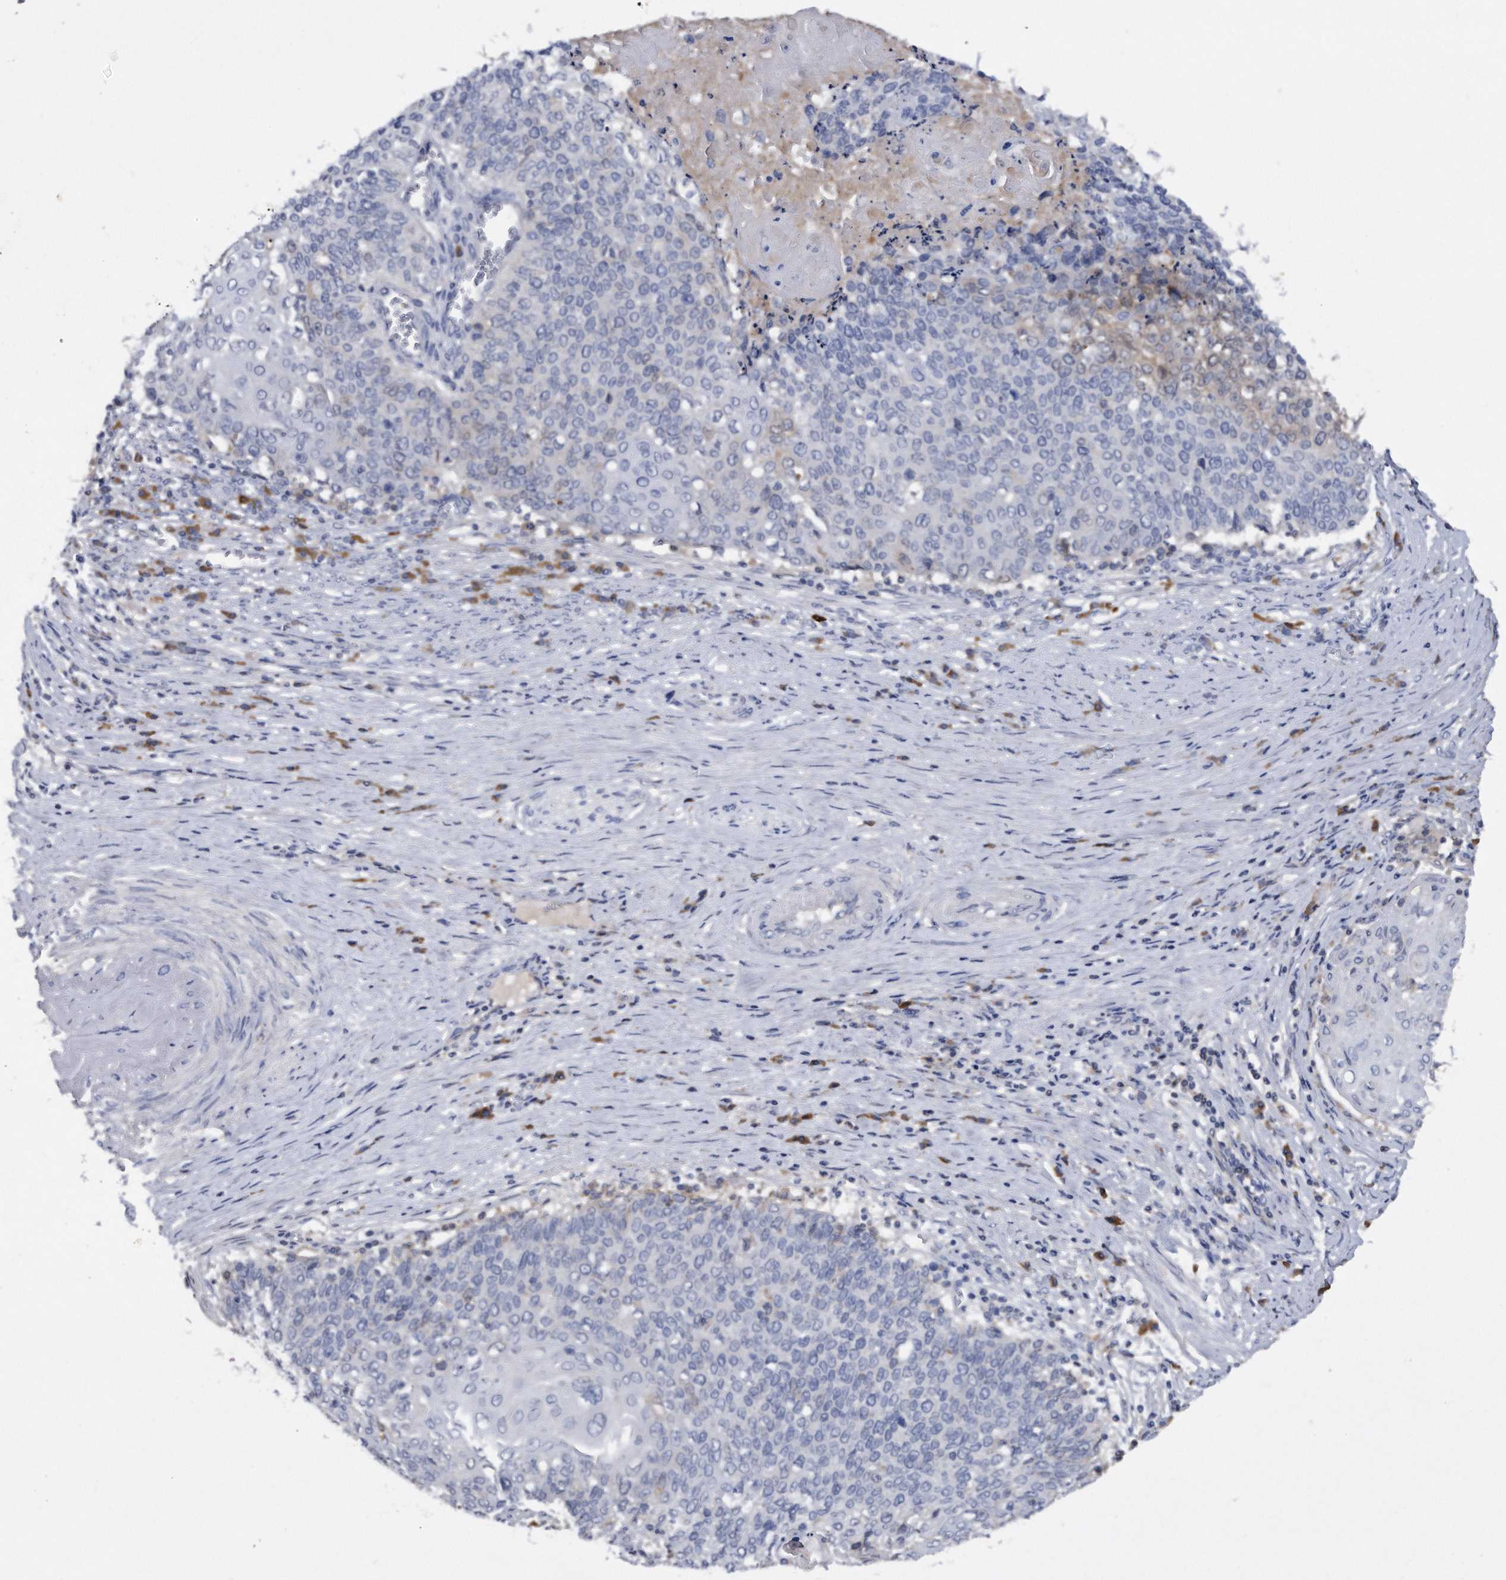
{"staining": {"intensity": "negative", "quantity": "none", "location": "none"}, "tissue": "cervical cancer", "cell_type": "Tumor cells", "image_type": "cancer", "snomed": [{"axis": "morphology", "description": "Squamous cell carcinoma, NOS"}, {"axis": "topography", "description": "Cervix"}], "caption": "A high-resolution micrograph shows IHC staining of squamous cell carcinoma (cervical), which displays no significant staining in tumor cells.", "gene": "ASNS", "patient": {"sex": "female", "age": 39}}